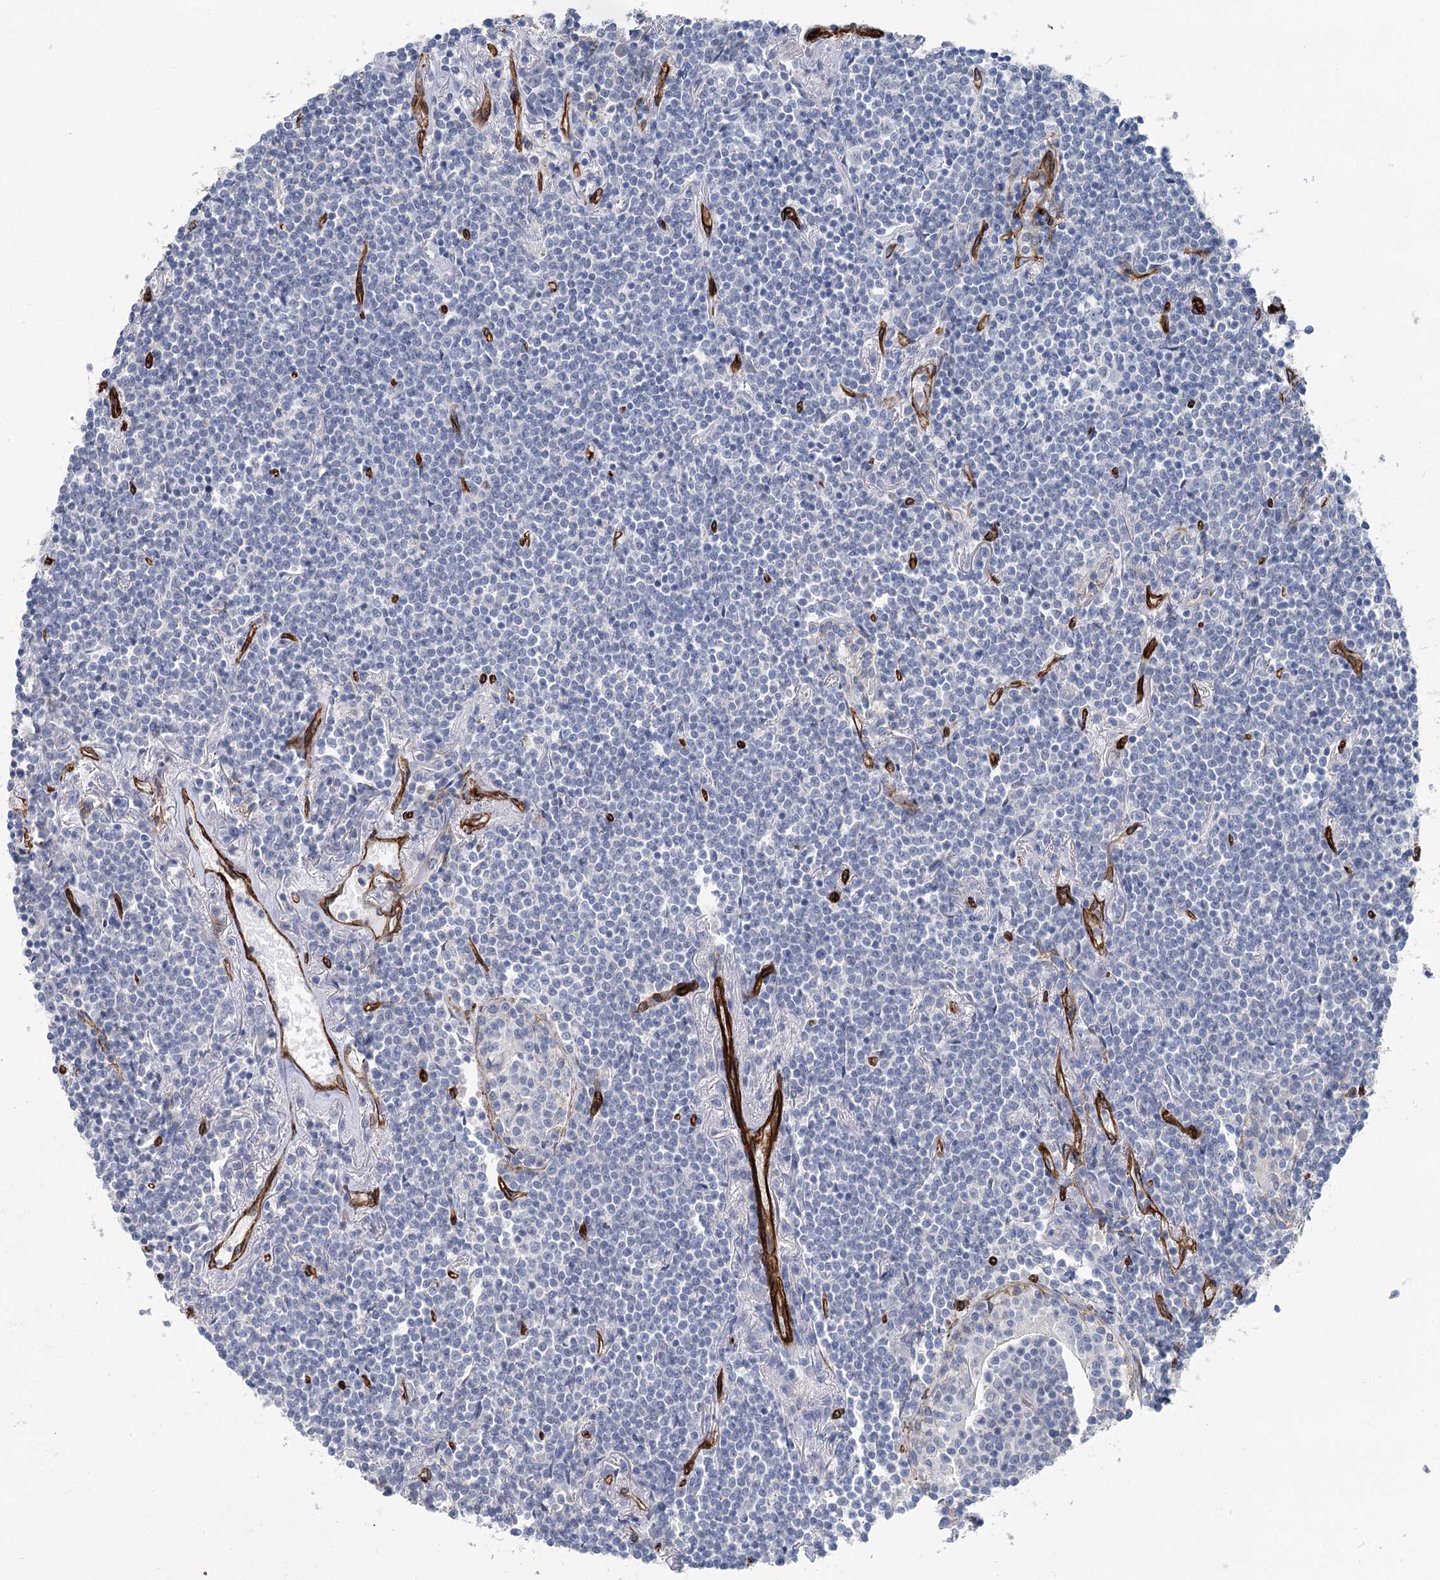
{"staining": {"intensity": "negative", "quantity": "none", "location": "none"}, "tissue": "lymphoma", "cell_type": "Tumor cells", "image_type": "cancer", "snomed": [{"axis": "morphology", "description": "Malignant lymphoma, non-Hodgkin's type, Low grade"}, {"axis": "topography", "description": "Lung"}], "caption": "Immunohistochemistry of human lymphoma exhibits no staining in tumor cells.", "gene": "IQSEC1", "patient": {"sex": "female", "age": 71}}